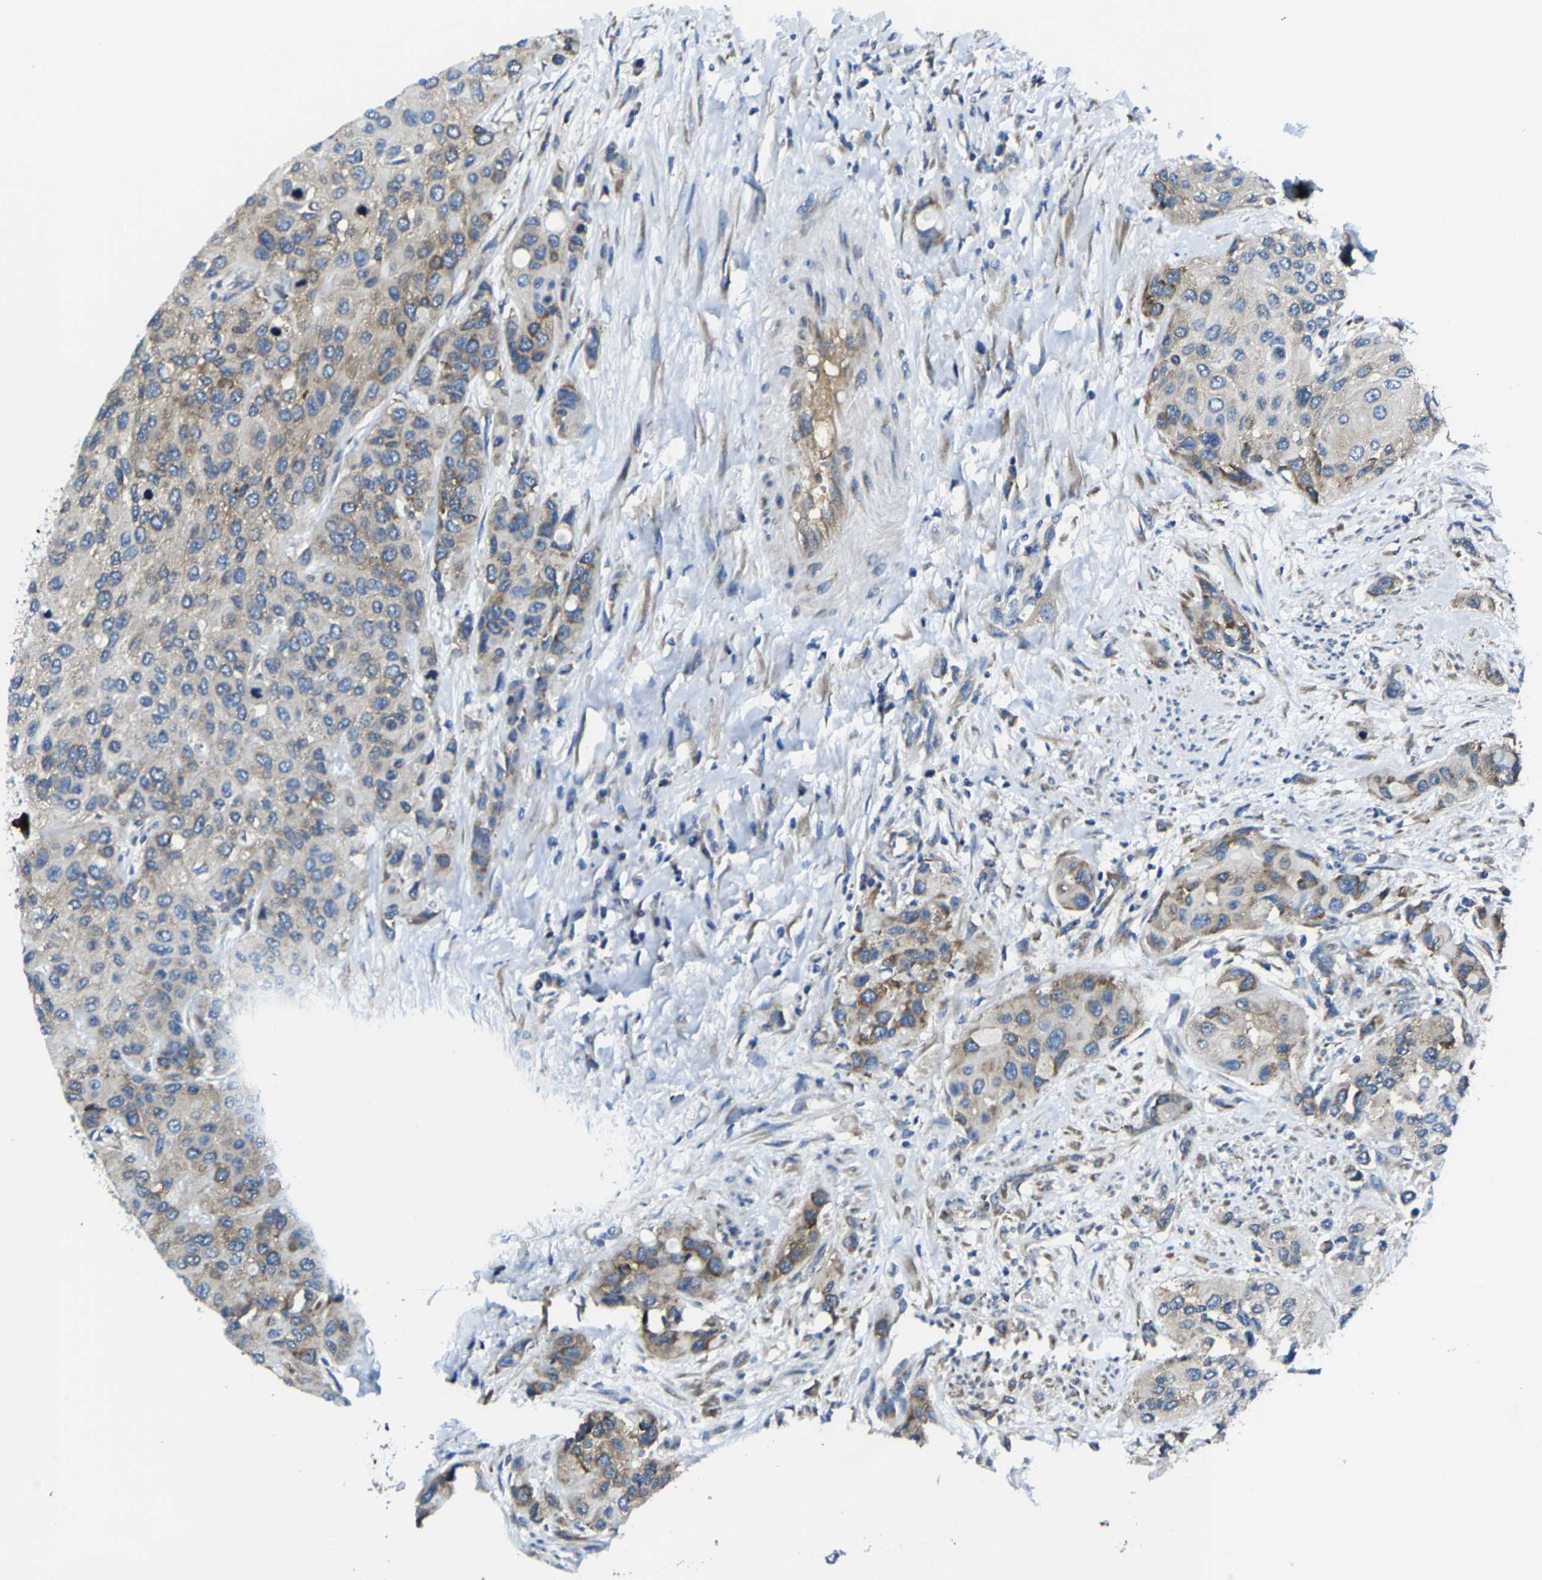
{"staining": {"intensity": "moderate", "quantity": "25%-75%", "location": "cytoplasmic/membranous"}, "tissue": "urothelial cancer", "cell_type": "Tumor cells", "image_type": "cancer", "snomed": [{"axis": "morphology", "description": "Urothelial carcinoma, High grade"}, {"axis": "topography", "description": "Urinary bladder"}], "caption": "This micrograph demonstrates urothelial cancer stained with immunohistochemistry (IHC) to label a protein in brown. The cytoplasmic/membranous of tumor cells show moderate positivity for the protein. Nuclei are counter-stained blue.", "gene": "G3BP2", "patient": {"sex": "female", "age": 56}}